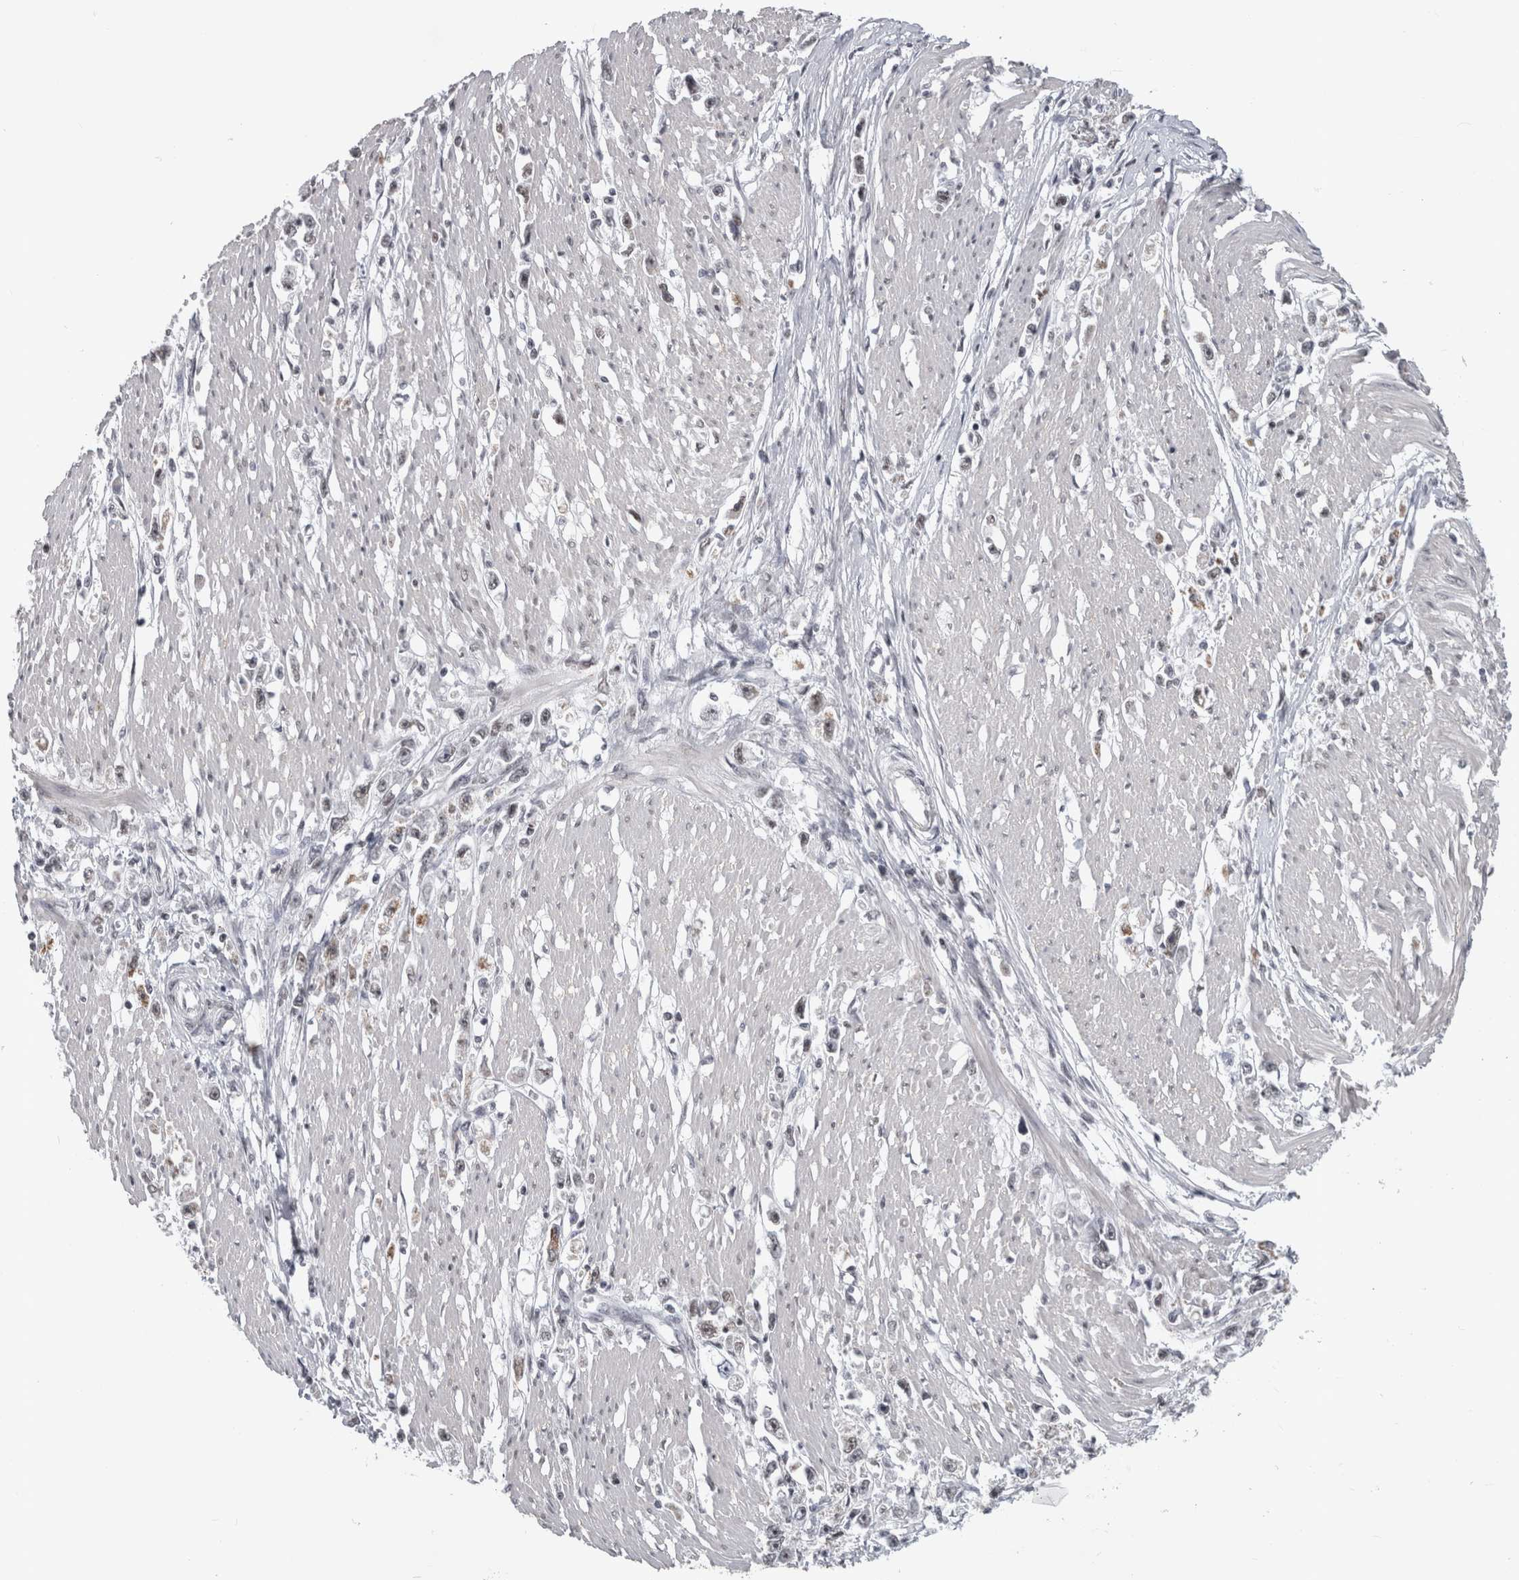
{"staining": {"intensity": "weak", "quantity": "25%-75%", "location": "nuclear"}, "tissue": "stomach cancer", "cell_type": "Tumor cells", "image_type": "cancer", "snomed": [{"axis": "morphology", "description": "Adenocarcinoma, NOS"}, {"axis": "topography", "description": "Stomach"}], "caption": "A brown stain labels weak nuclear staining of a protein in stomach cancer (adenocarcinoma) tumor cells.", "gene": "ARID4B", "patient": {"sex": "female", "age": 59}}